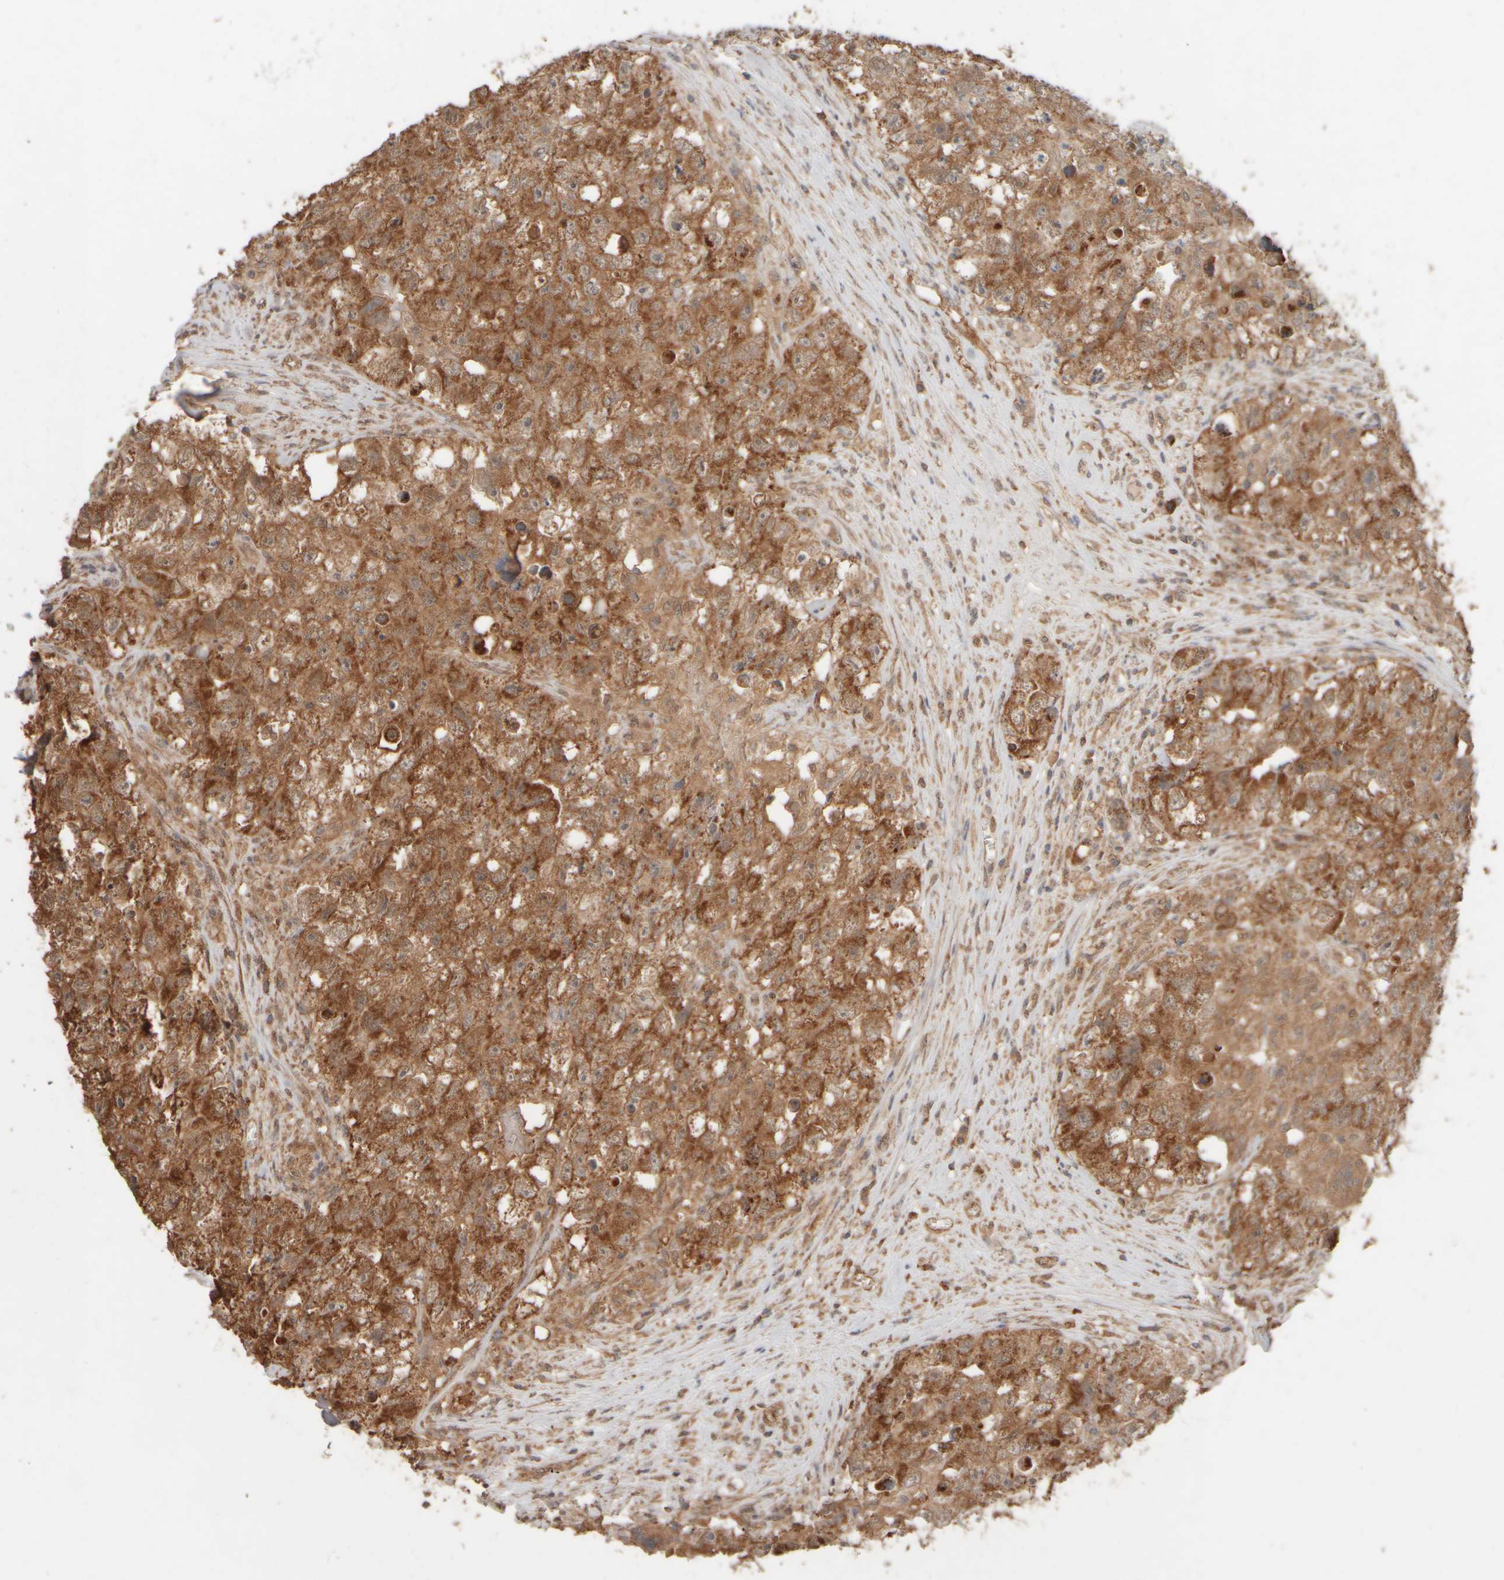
{"staining": {"intensity": "strong", "quantity": "25%-75%", "location": "cytoplasmic/membranous"}, "tissue": "testis cancer", "cell_type": "Tumor cells", "image_type": "cancer", "snomed": [{"axis": "morphology", "description": "Seminoma, NOS"}, {"axis": "morphology", "description": "Carcinoma, Embryonal, NOS"}, {"axis": "topography", "description": "Testis"}], "caption": "This image reveals immunohistochemistry (IHC) staining of human seminoma (testis), with high strong cytoplasmic/membranous positivity in about 25%-75% of tumor cells.", "gene": "EIF2B3", "patient": {"sex": "male", "age": 43}}